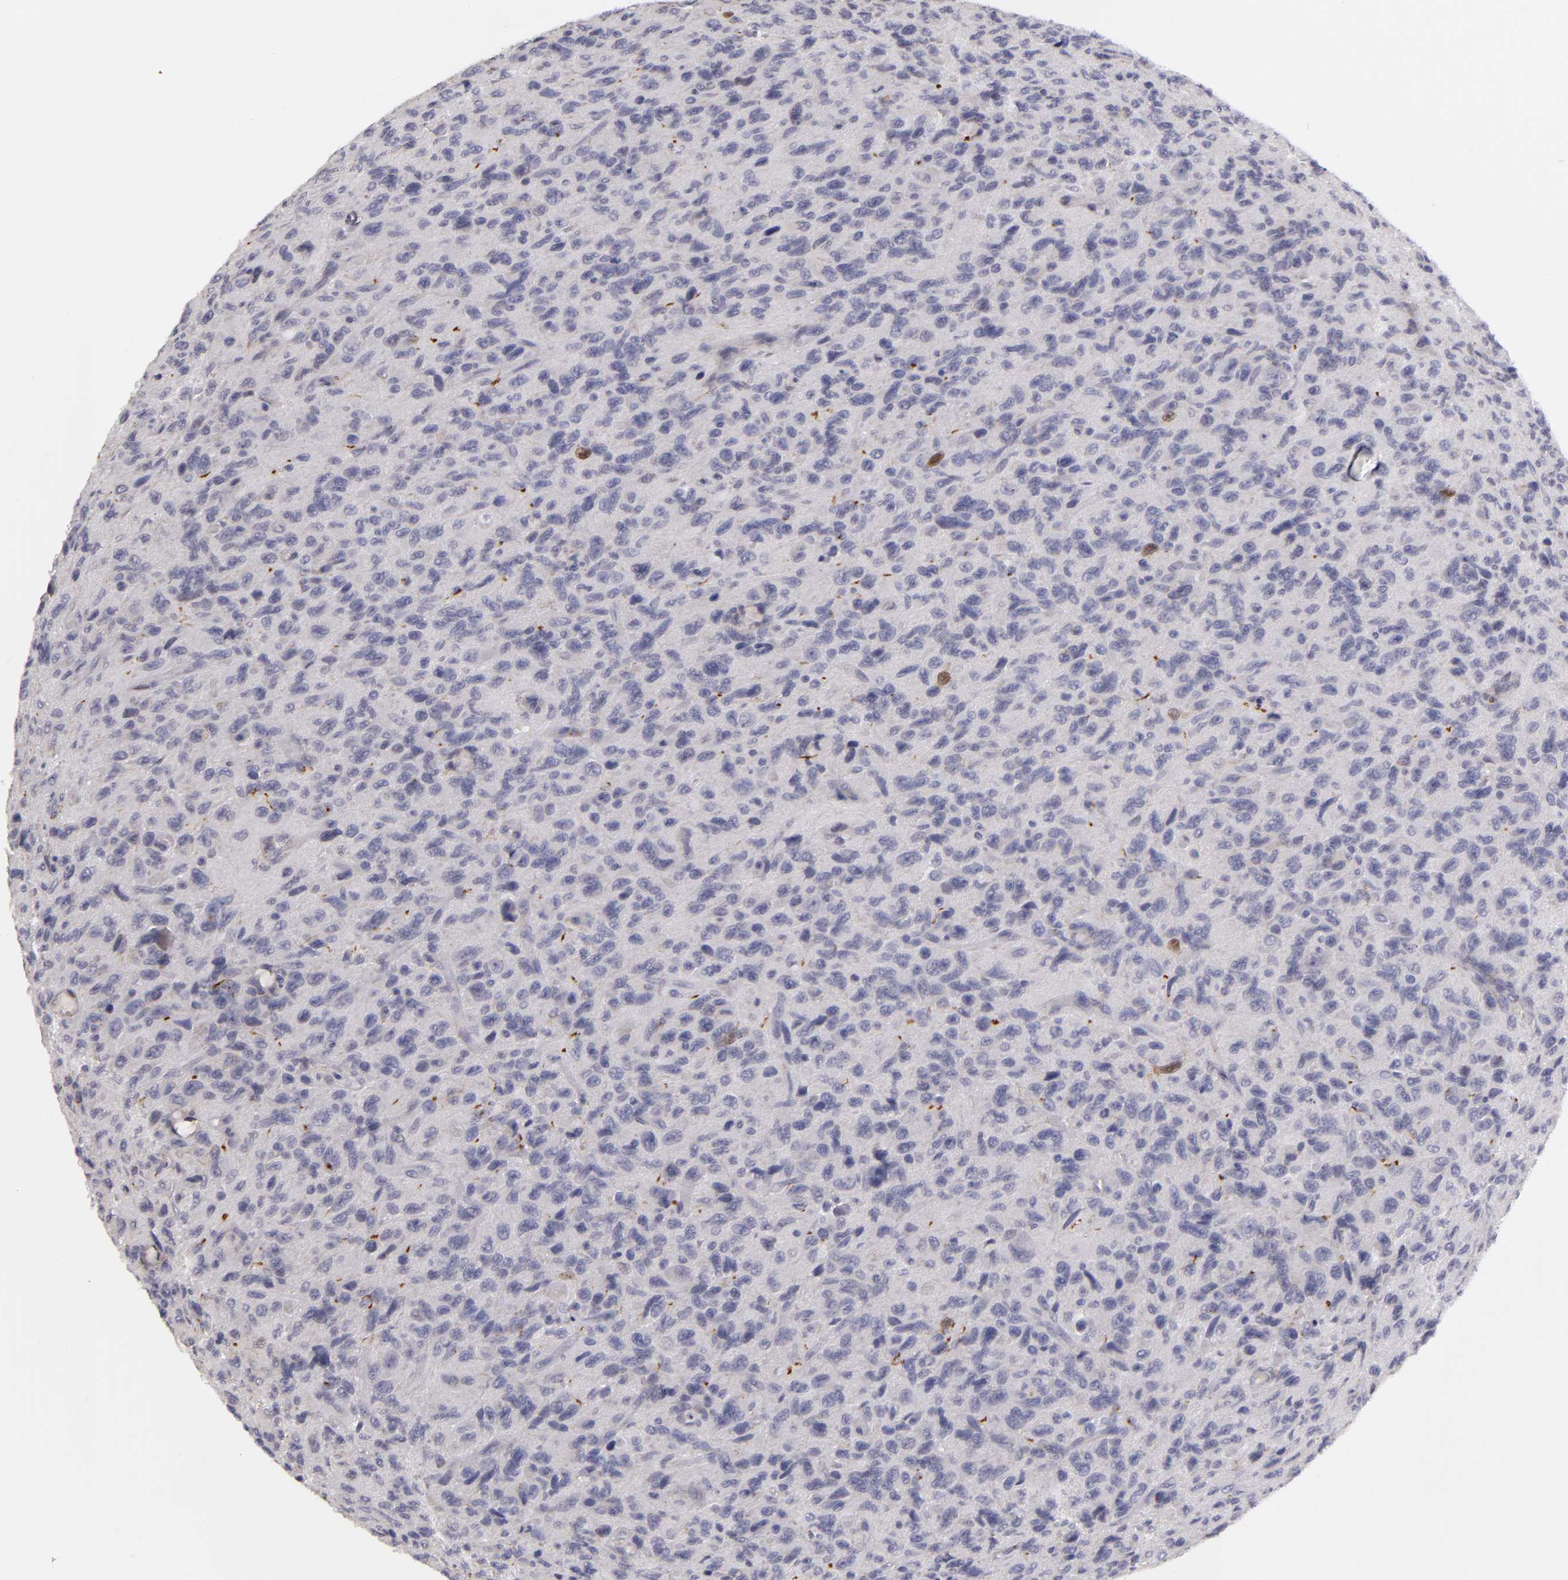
{"staining": {"intensity": "negative", "quantity": "none", "location": "none"}, "tissue": "glioma", "cell_type": "Tumor cells", "image_type": "cancer", "snomed": [{"axis": "morphology", "description": "Glioma, malignant, High grade"}, {"axis": "topography", "description": "Brain"}], "caption": "Tumor cells show no significant expression in glioma.", "gene": "EFS", "patient": {"sex": "female", "age": 60}}